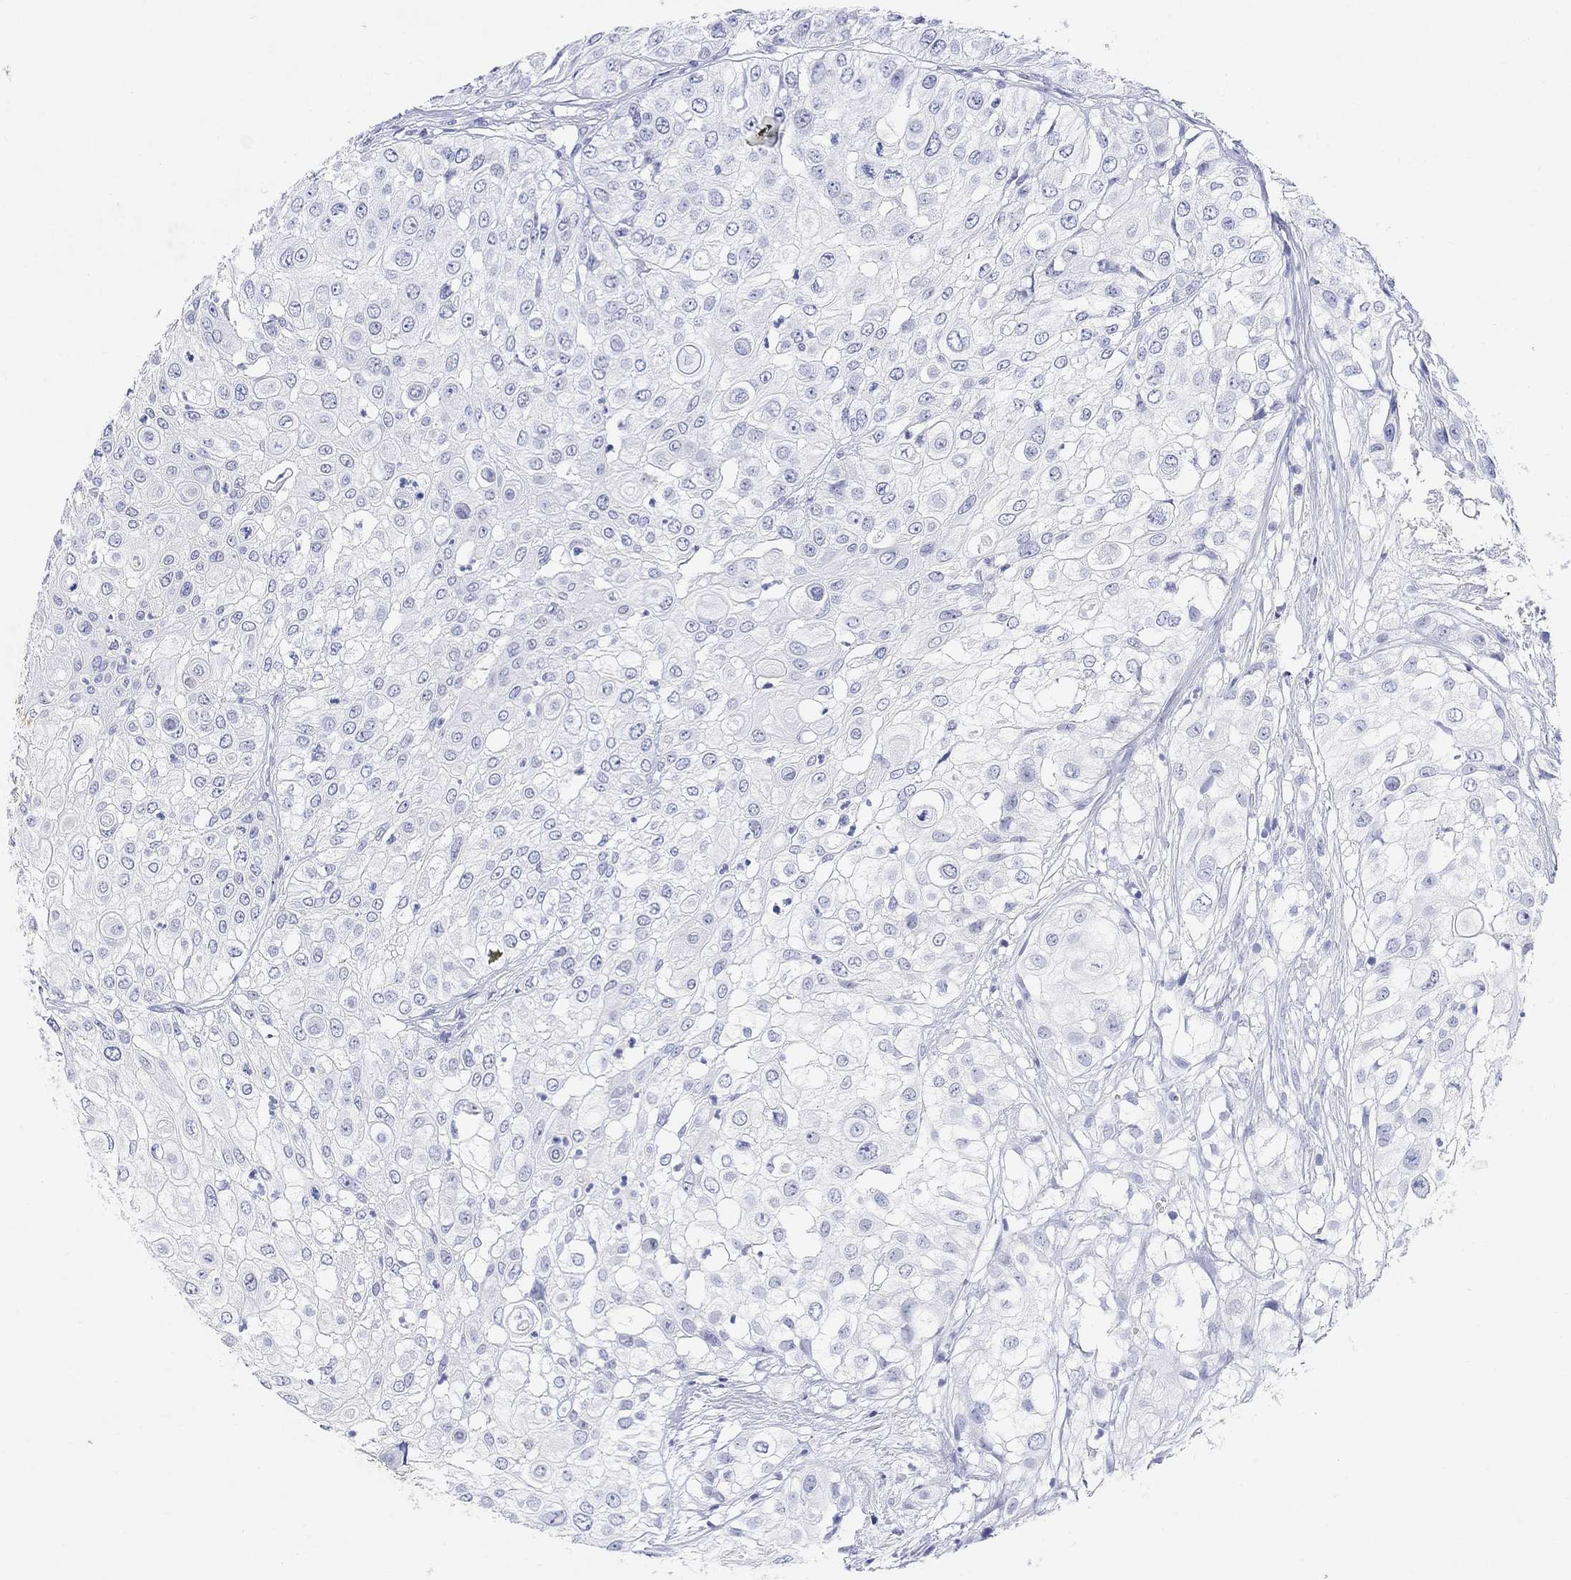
{"staining": {"intensity": "negative", "quantity": "none", "location": "none"}, "tissue": "urothelial cancer", "cell_type": "Tumor cells", "image_type": "cancer", "snomed": [{"axis": "morphology", "description": "Urothelial carcinoma, High grade"}, {"axis": "topography", "description": "Urinary bladder"}], "caption": "Micrograph shows no significant protein staining in tumor cells of urothelial cancer.", "gene": "TYR", "patient": {"sex": "female", "age": 79}}